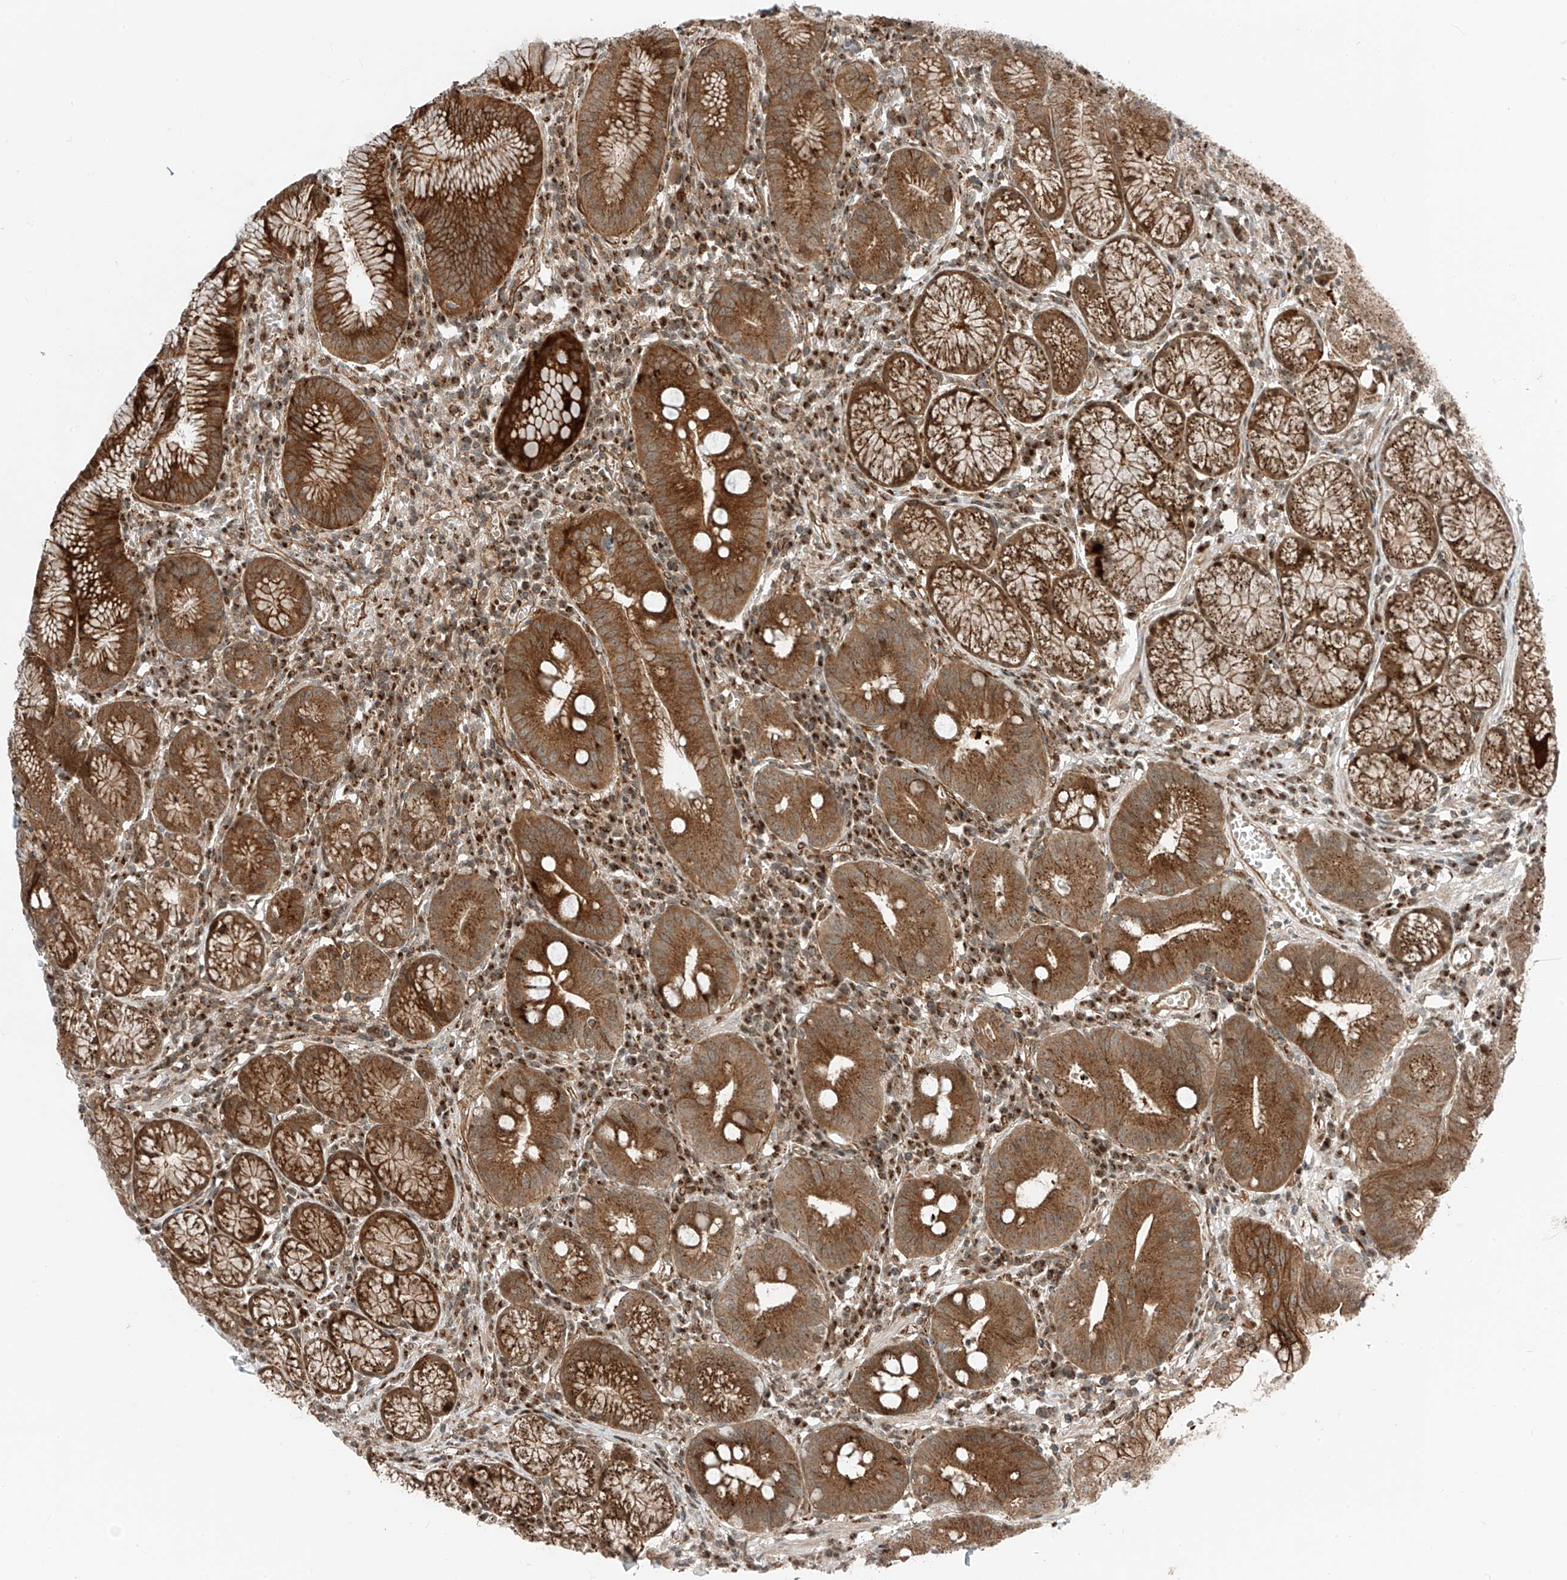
{"staining": {"intensity": "strong", "quantity": ">75%", "location": "cytoplasmic/membranous"}, "tissue": "stomach", "cell_type": "Glandular cells", "image_type": "normal", "snomed": [{"axis": "morphology", "description": "Normal tissue, NOS"}, {"axis": "topography", "description": "Stomach"}], "caption": "DAB (3,3'-diaminobenzidine) immunohistochemical staining of unremarkable stomach demonstrates strong cytoplasmic/membranous protein positivity in about >75% of glandular cells. (Stains: DAB in brown, nuclei in blue, Microscopy: brightfield microscopy at high magnification).", "gene": "USP48", "patient": {"sex": "male", "age": 55}}